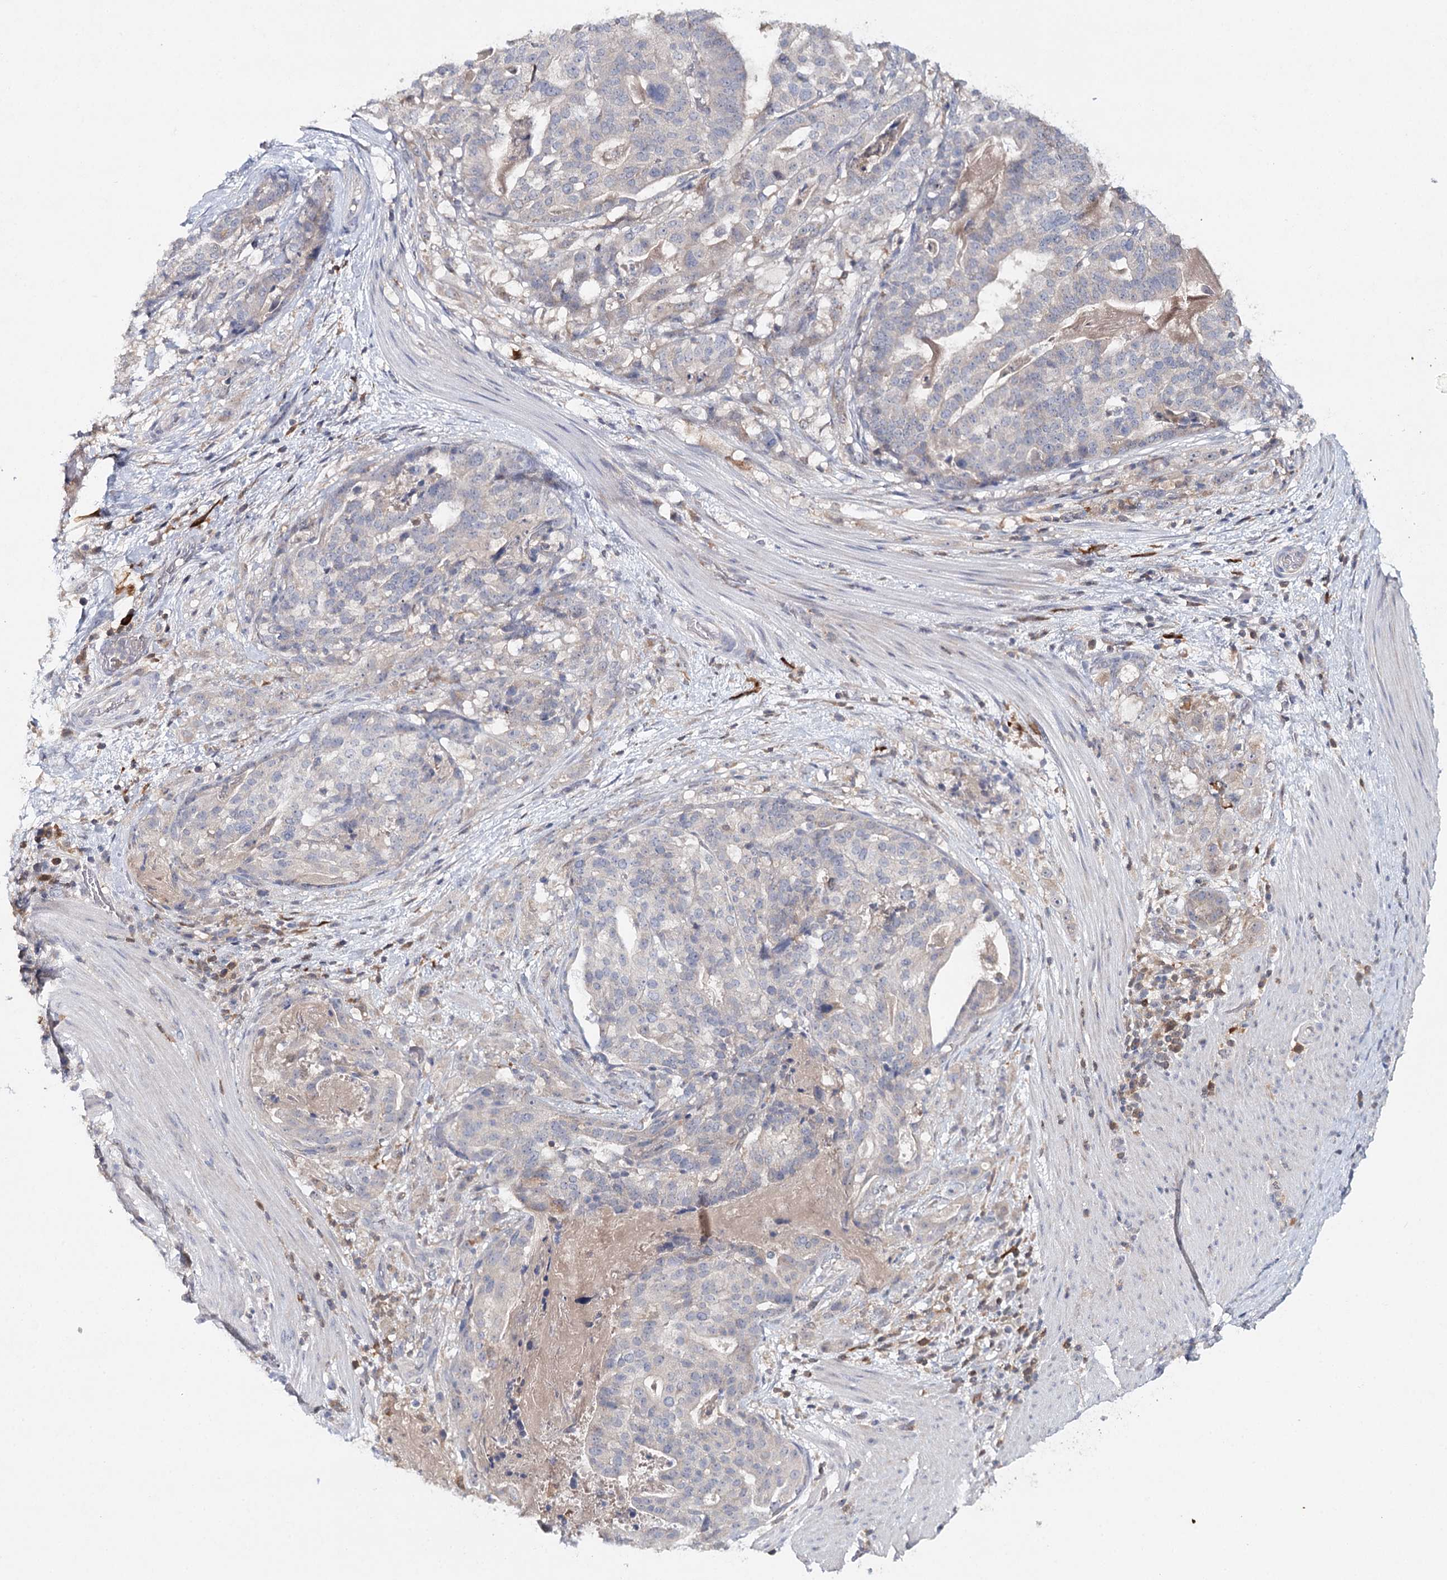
{"staining": {"intensity": "negative", "quantity": "none", "location": "none"}, "tissue": "stomach cancer", "cell_type": "Tumor cells", "image_type": "cancer", "snomed": [{"axis": "morphology", "description": "Adenocarcinoma, NOS"}, {"axis": "topography", "description": "Stomach"}], "caption": "IHC photomicrograph of adenocarcinoma (stomach) stained for a protein (brown), which demonstrates no staining in tumor cells.", "gene": "SLC41A2", "patient": {"sex": "male", "age": 48}}